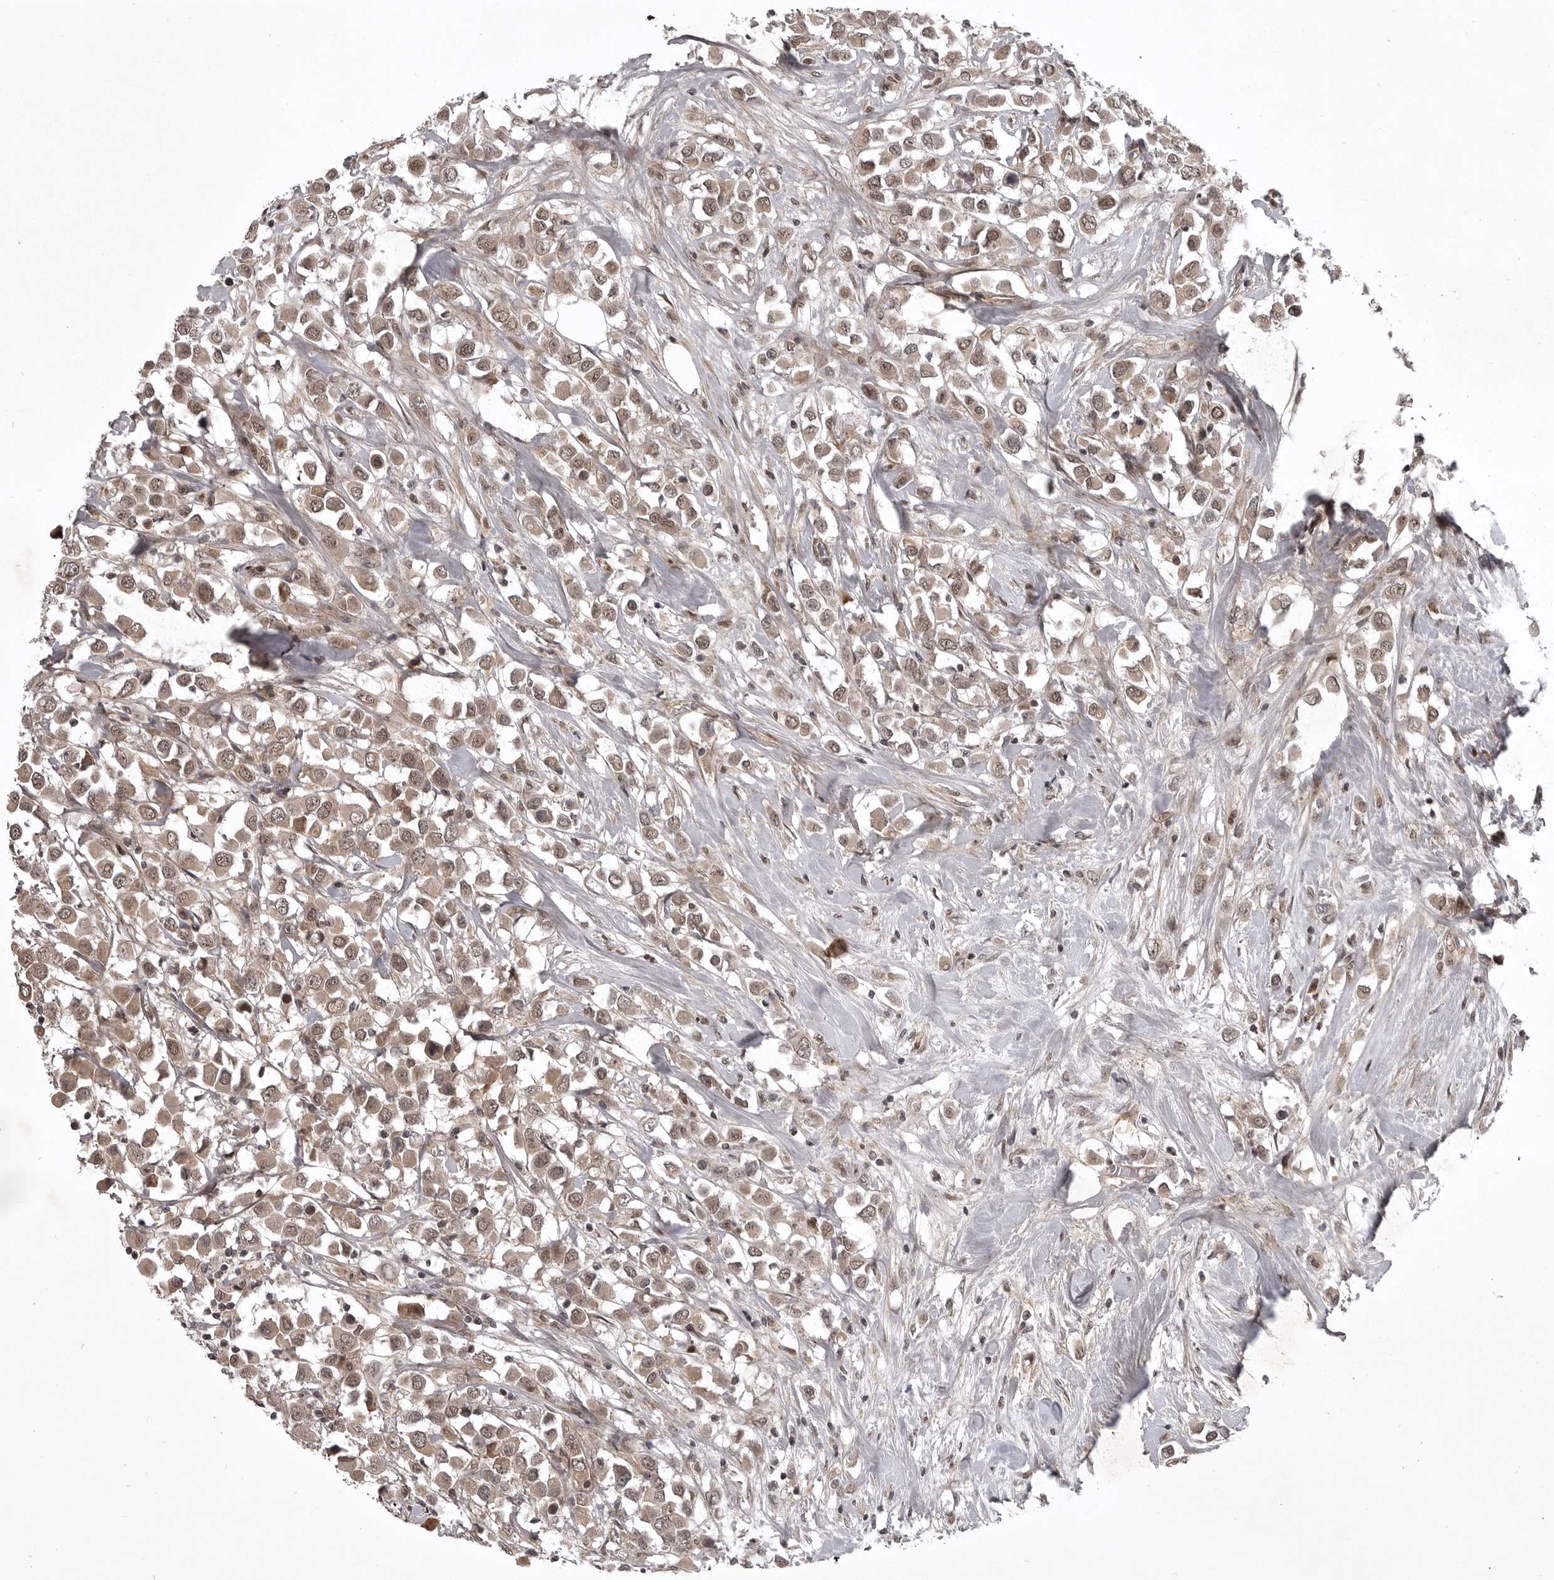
{"staining": {"intensity": "moderate", "quantity": ">75%", "location": "cytoplasmic/membranous,nuclear"}, "tissue": "breast cancer", "cell_type": "Tumor cells", "image_type": "cancer", "snomed": [{"axis": "morphology", "description": "Duct carcinoma"}, {"axis": "topography", "description": "Breast"}], "caption": "Protein analysis of breast cancer tissue displays moderate cytoplasmic/membranous and nuclear expression in about >75% of tumor cells.", "gene": "SNX16", "patient": {"sex": "female", "age": 61}}